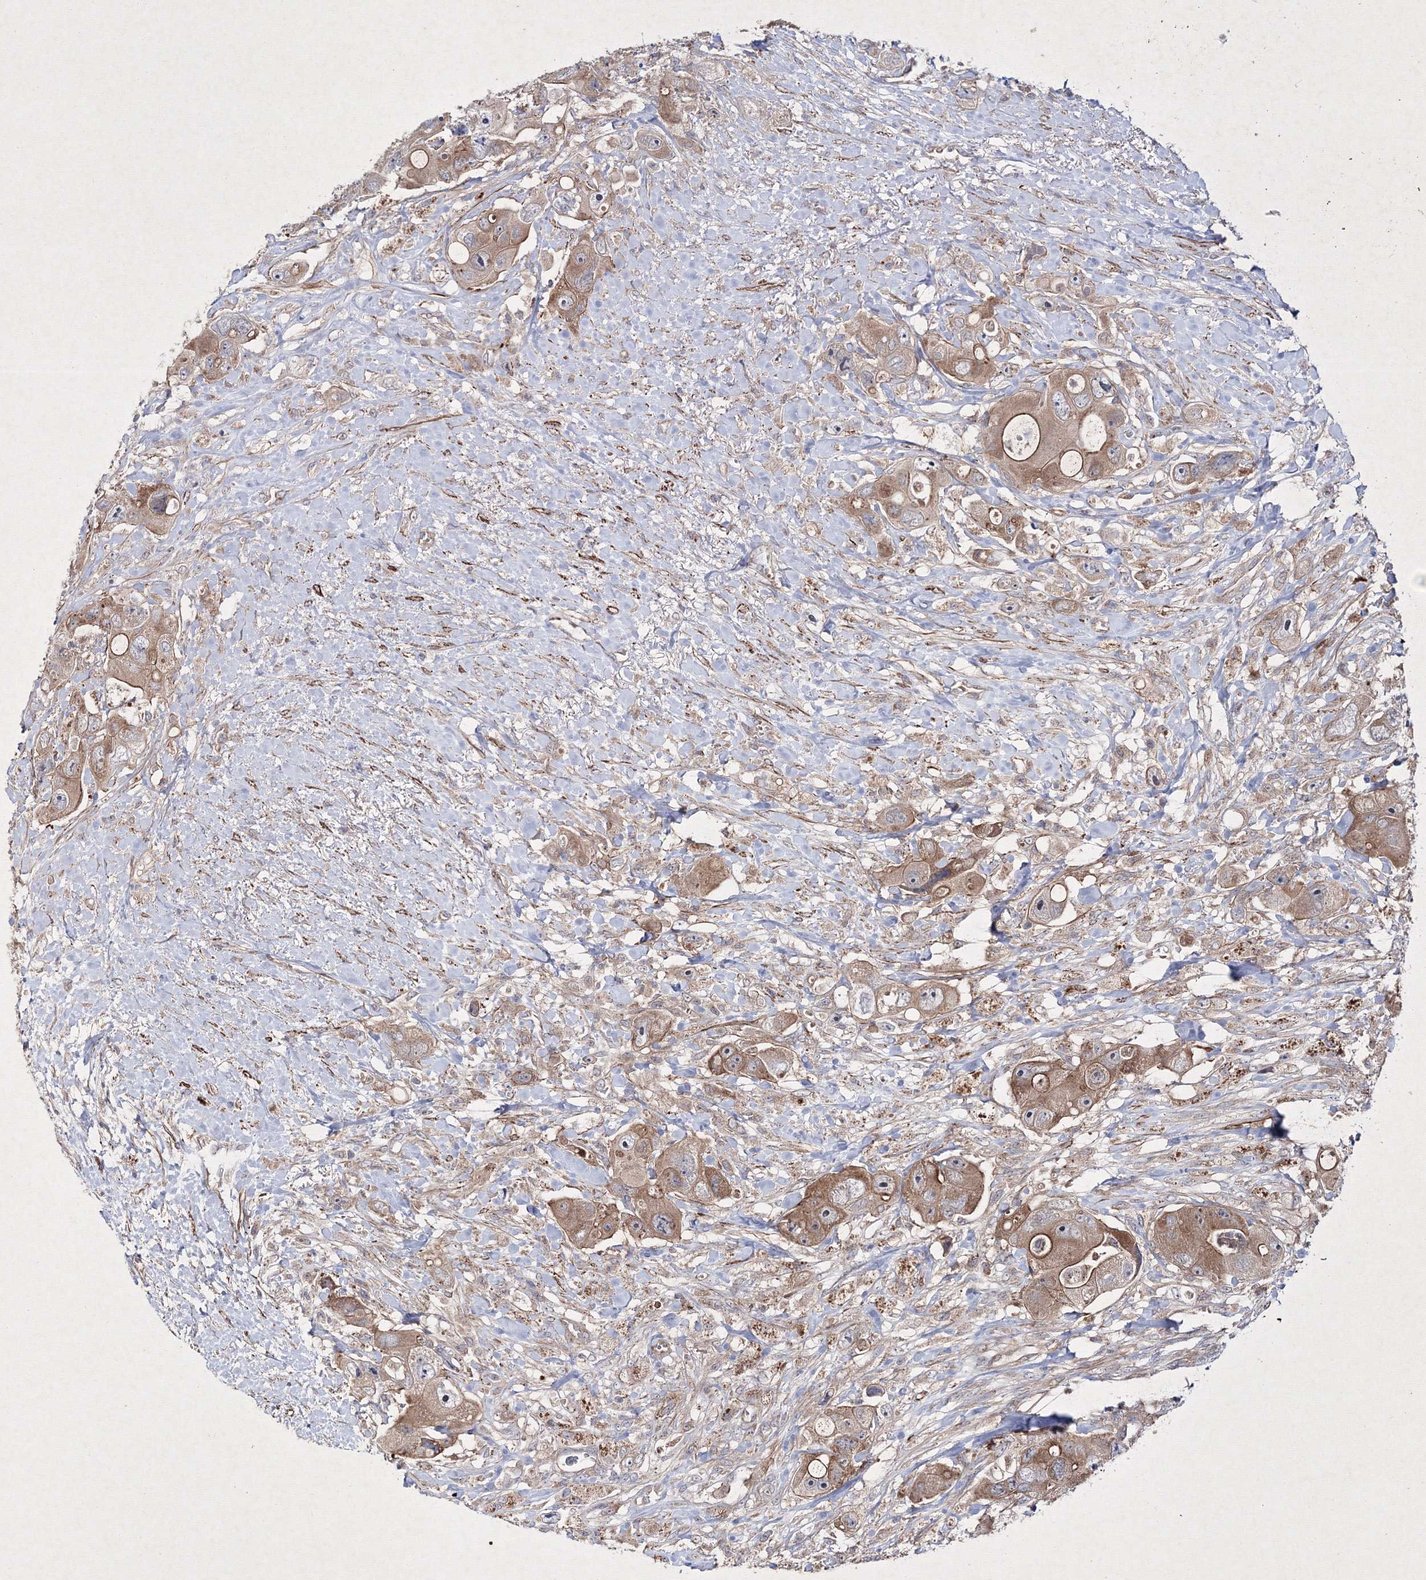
{"staining": {"intensity": "moderate", "quantity": ">75%", "location": "cytoplasmic/membranous"}, "tissue": "colorectal cancer", "cell_type": "Tumor cells", "image_type": "cancer", "snomed": [{"axis": "morphology", "description": "Adenocarcinoma, NOS"}, {"axis": "topography", "description": "Colon"}], "caption": "DAB (3,3'-diaminobenzidine) immunohistochemical staining of human colorectal adenocarcinoma shows moderate cytoplasmic/membranous protein staining in about >75% of tumor cells.", "gene": "GFM1", "patient": {"sex": "female", "age": 46}}